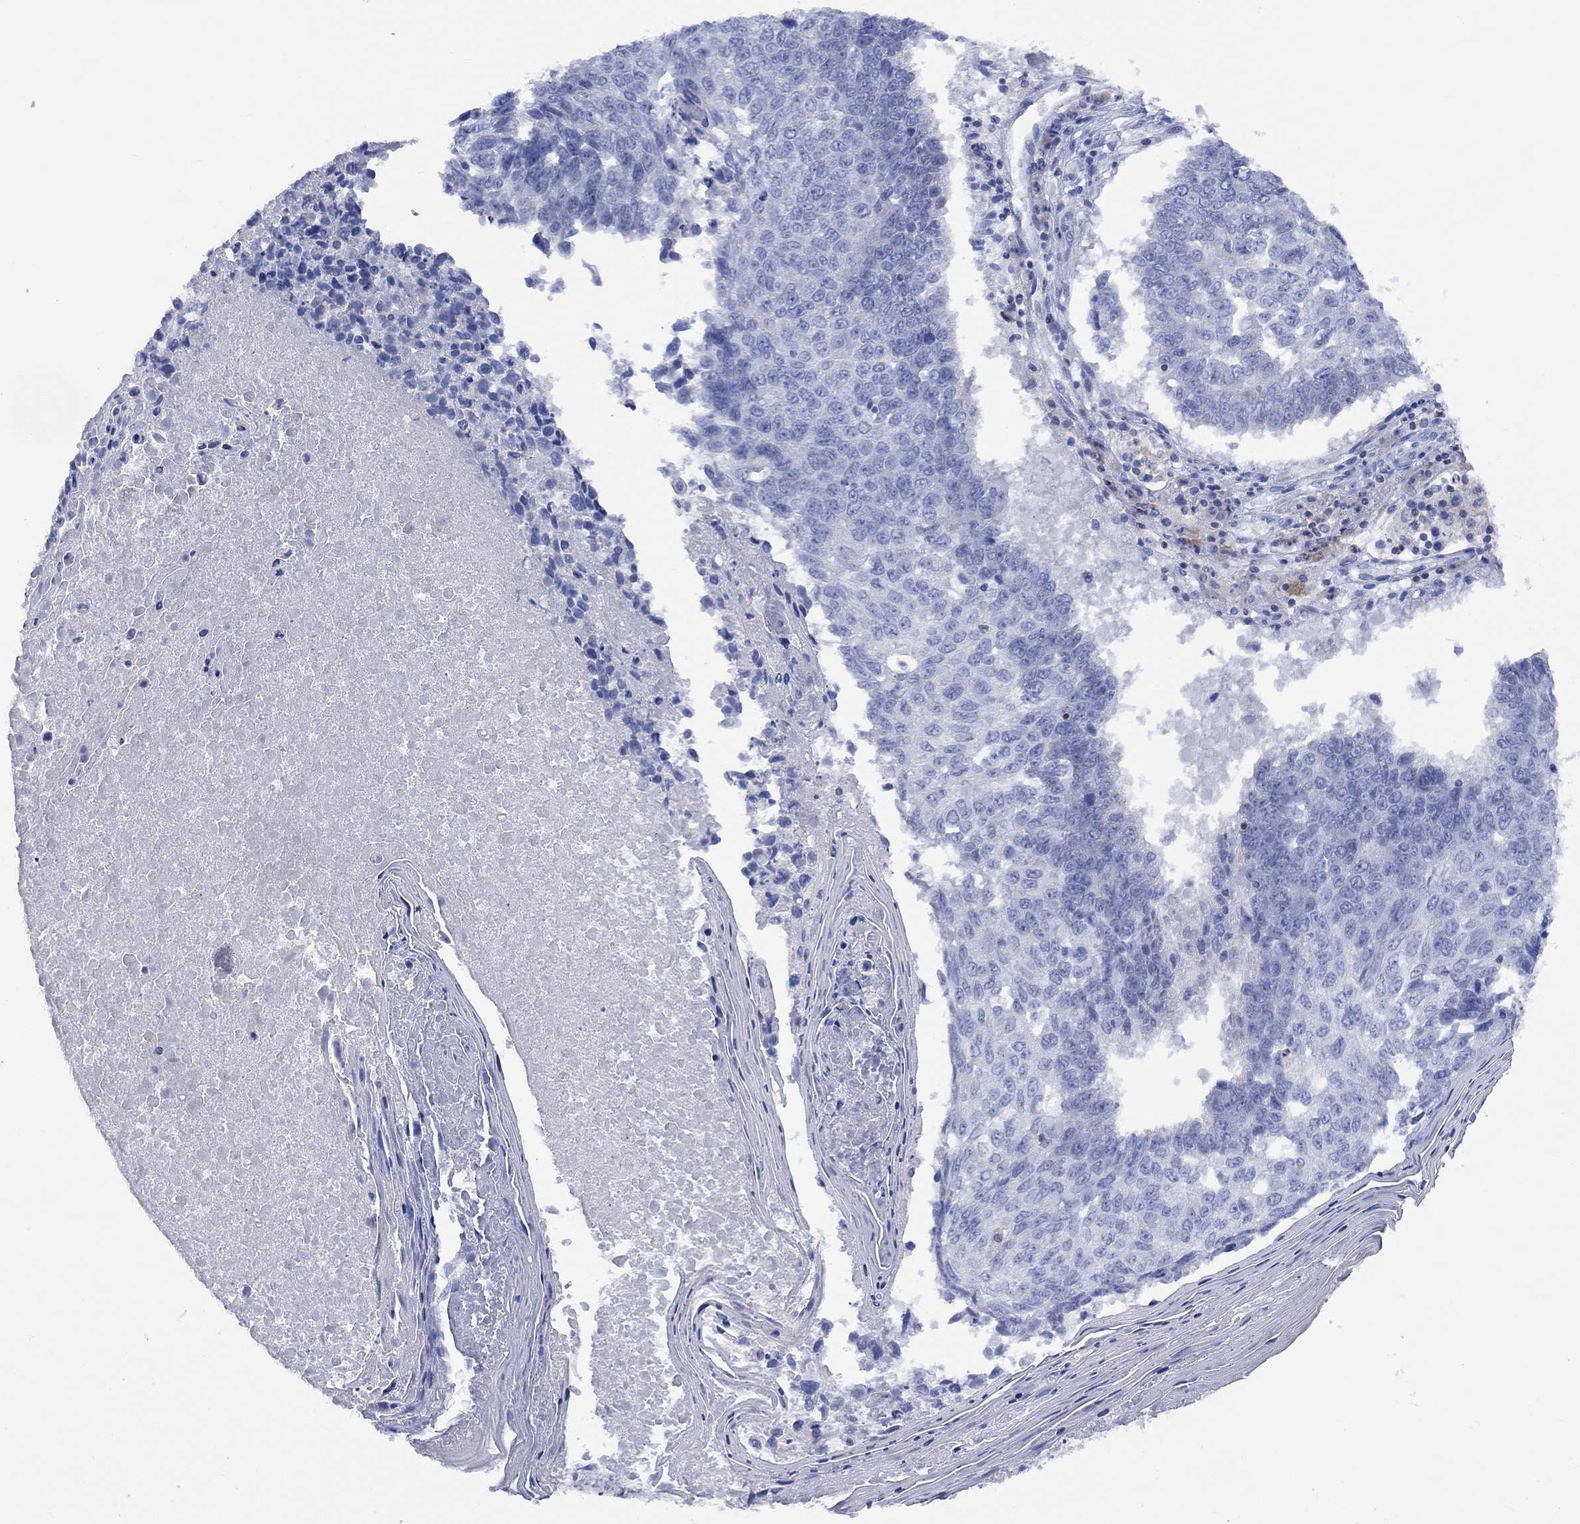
{"staining": {"intensity": "negative", "quantity": "none", "location": "none"}, "tissue": "lung cancer", "cell_type": "Tumor cells", "image_type": "cancer", "snomed": [{"axis": "morphology", "description": "Squamous cell carcinoma, NOS"}, {"axis": "topography", "description": "Lung"}], "caption": "DAB (3,3'-diaminobenzidine) immunohistochemical staining of human lung squamous cell carcinoma reveals no significant expression in tumor cells.", "gene": "GCM1", "patient": {"sex": "male", "age": 73}}